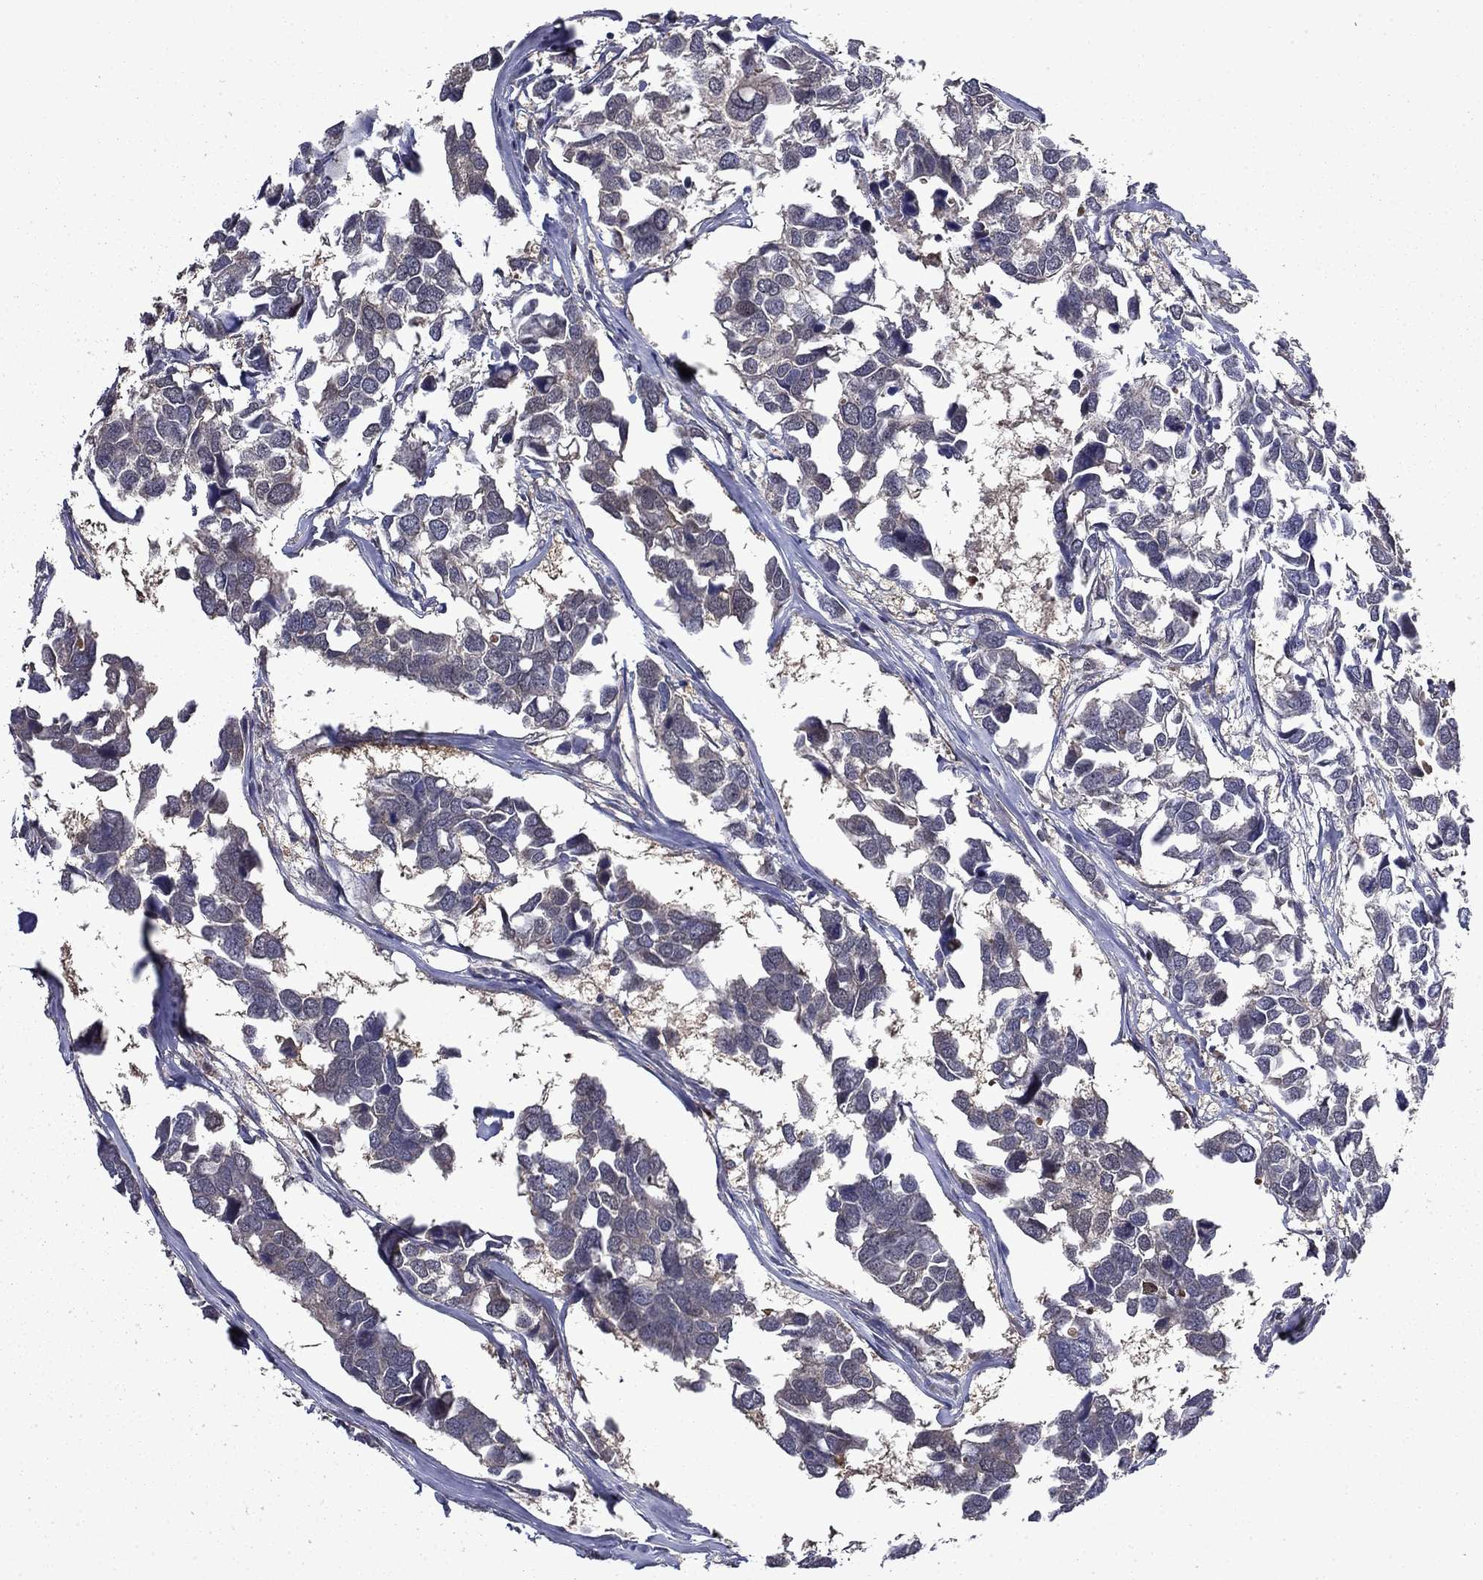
{"staining": {"intensity": "negative", "quantity": "none", "location": "none"}, "tissue": "breast cancer", "cell_type": "Tumor cells", "image_type": "cancer", "snomed": [{"axis": "morphology", "description": "Duct carcinoma"}, {"axis": "topography", "description": "Breast"}], "caption": "Immunohistochemistry (IHC) micrograph of breast cancer stained for a protein (brown), which exhibits no expression in tumor cells.", "gene": "TPMT", "patient": {"sex": "female", "age": 83}}